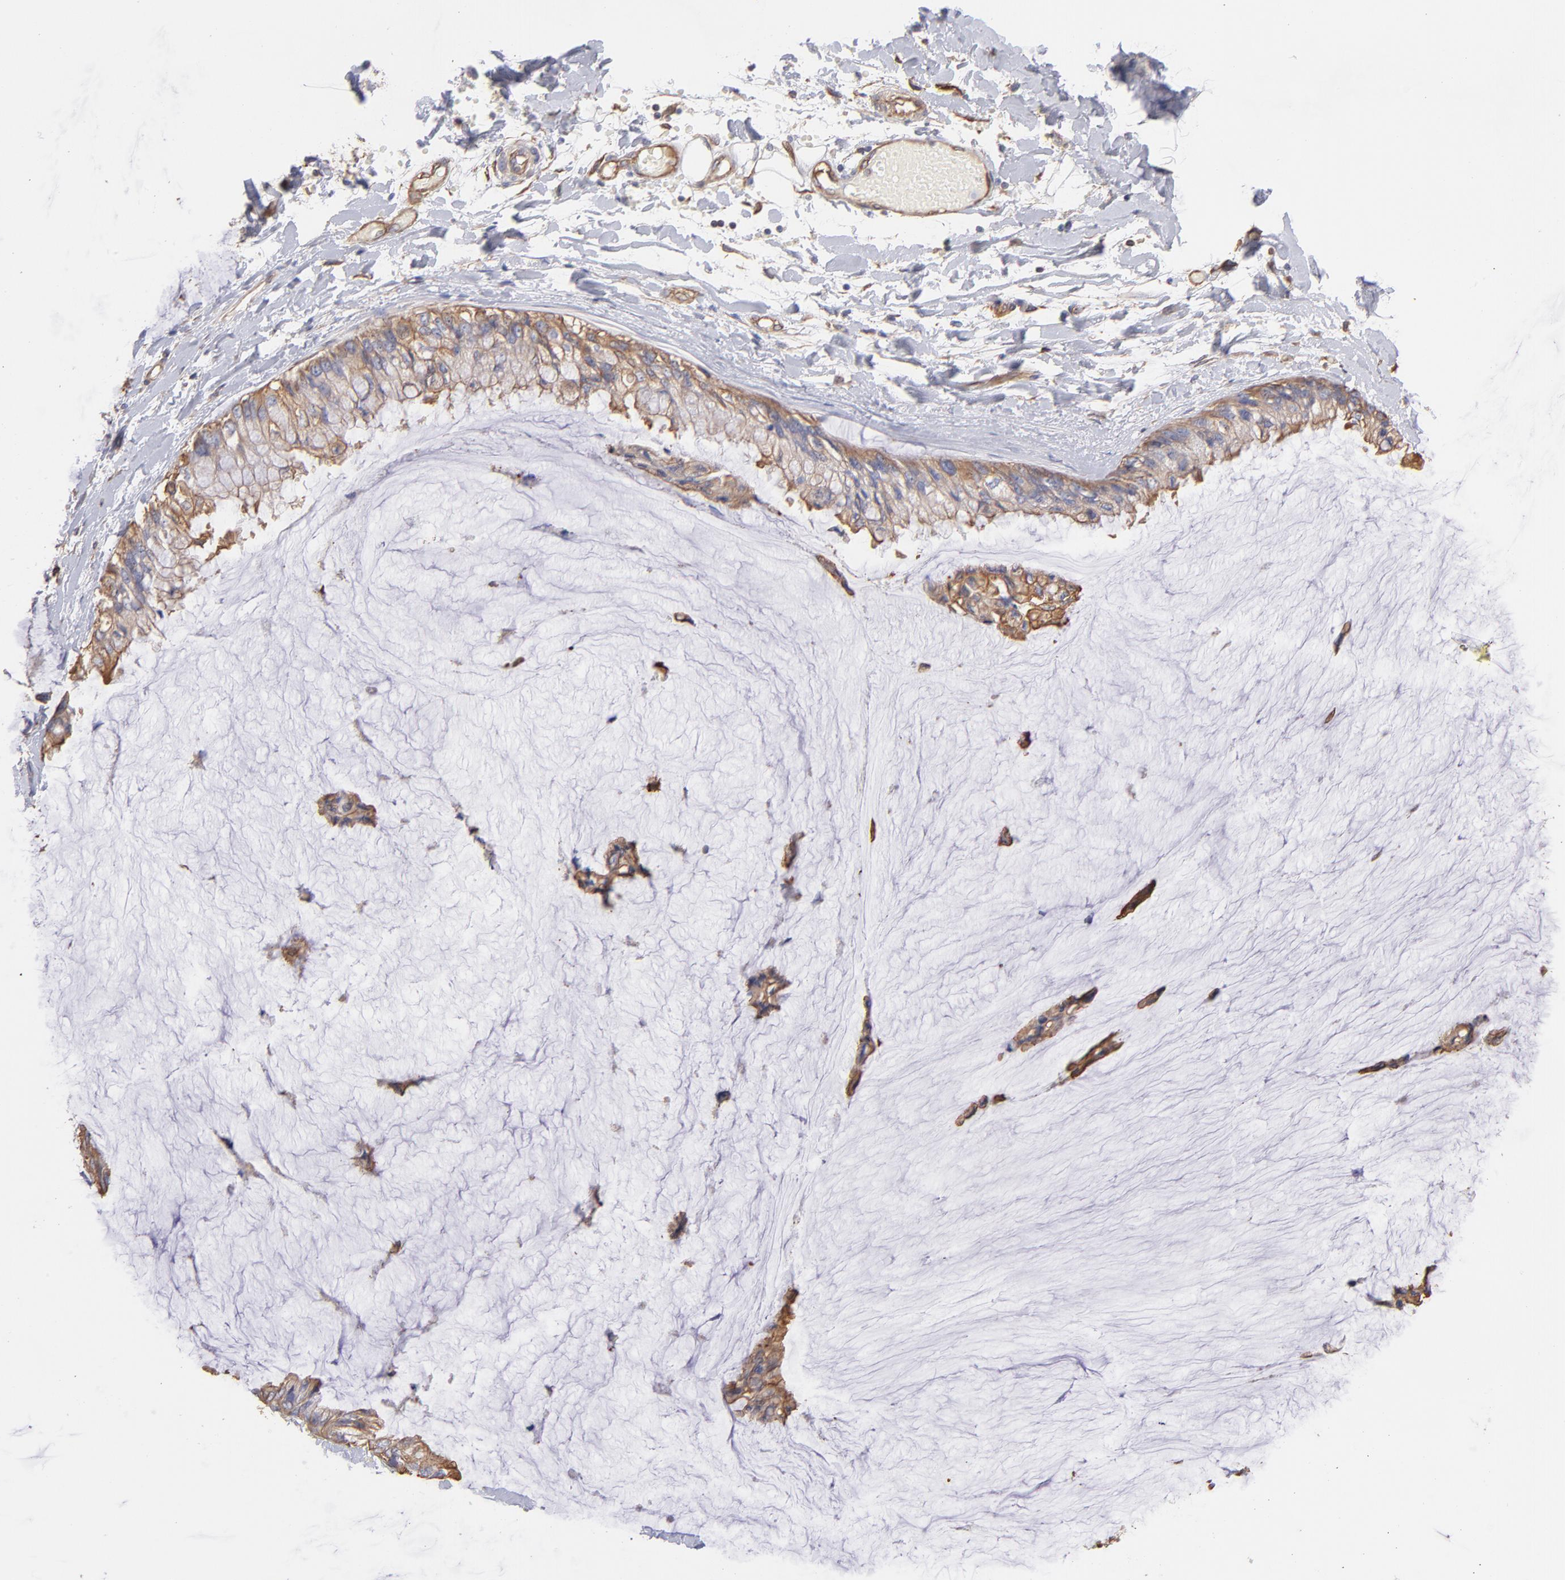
{"staining": {"intensity": "moderate", "quantity": ">75%", "location": "cytoplasmic/membranous"}, "tissue": "ovarian cancer", "cell_type": "Tumor cells", "image_type": "cancer", "snomed": [{"axis": "morphology", "description": "Cystadenocarcinoma, mucinous, NOS"}, {"axis": "topography", "description": "Ovary"}], "caption": "Immunohistochemical staining of ovarian cancer (mucinous cystadenocarcinoma) demonstrates moderate cytoplasmic/membranous protein expression in approximately >75% of tumor cells.", "gene": "PLEC", "patient": {"sex": "female", "age": 39}}